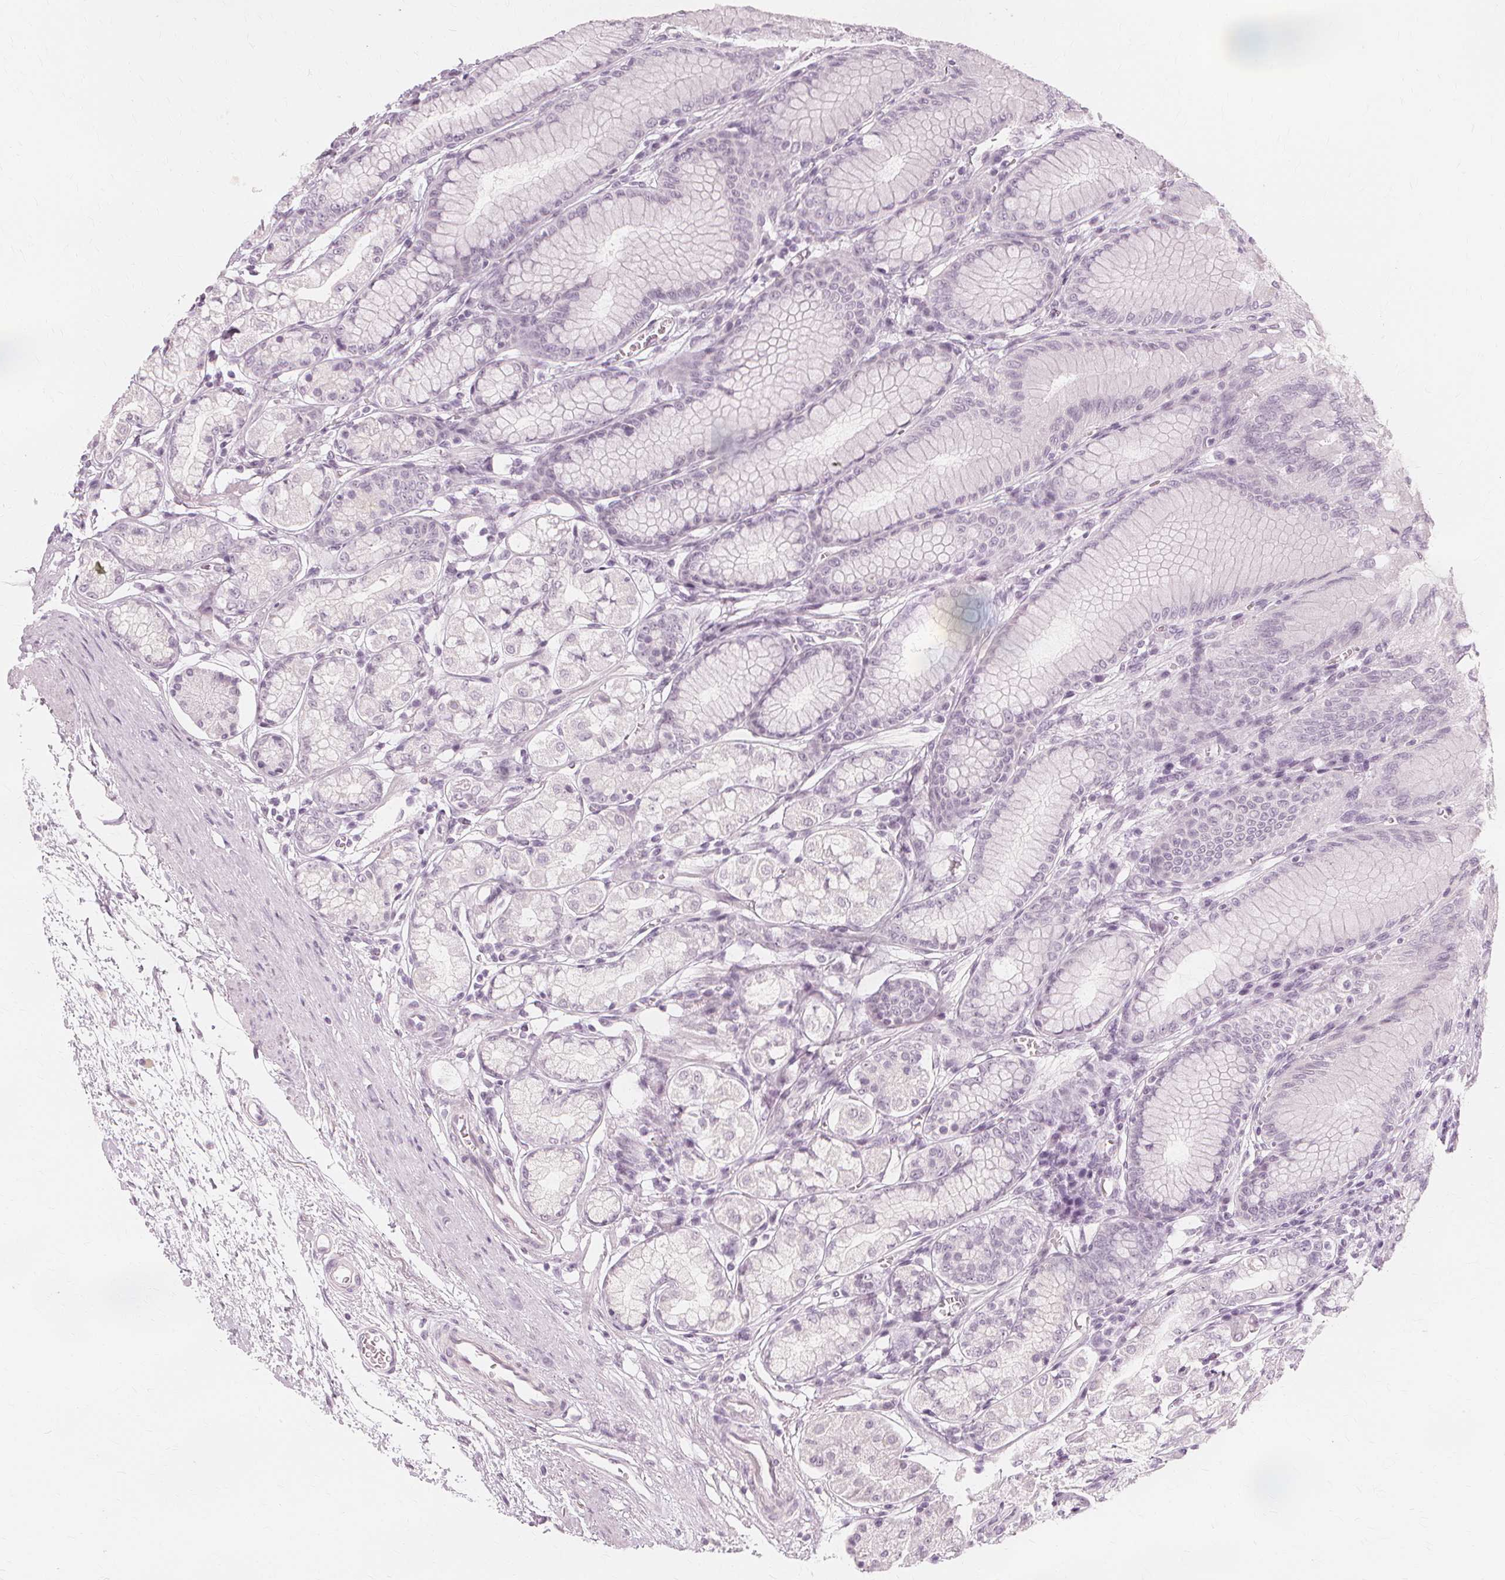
{"staining": {"intensity": "negative", "quantity": "none", "location": "none"}, "tissue": "stomach", "cell_type": "Glandular cells", "image_type": "normal", "snomed": [{"axis": "morphology", "description": "Normal tissue, NOS"}, {"axis": "topography", "description": "Stomach"}, {"axis": "topography", "description": "Stomach, lower"}], "caption": "Immunohistochemistry micrograph of normal human stomach stained for a protein (brown), which reveals no expression in glandular cells. (Stains: DAB IHC with hematoxylin counter stain, Microscopy: brightfield microscopy at high magnification).", "gene": "NXPE1", "patient": {"sex": "male", "age": 76}}